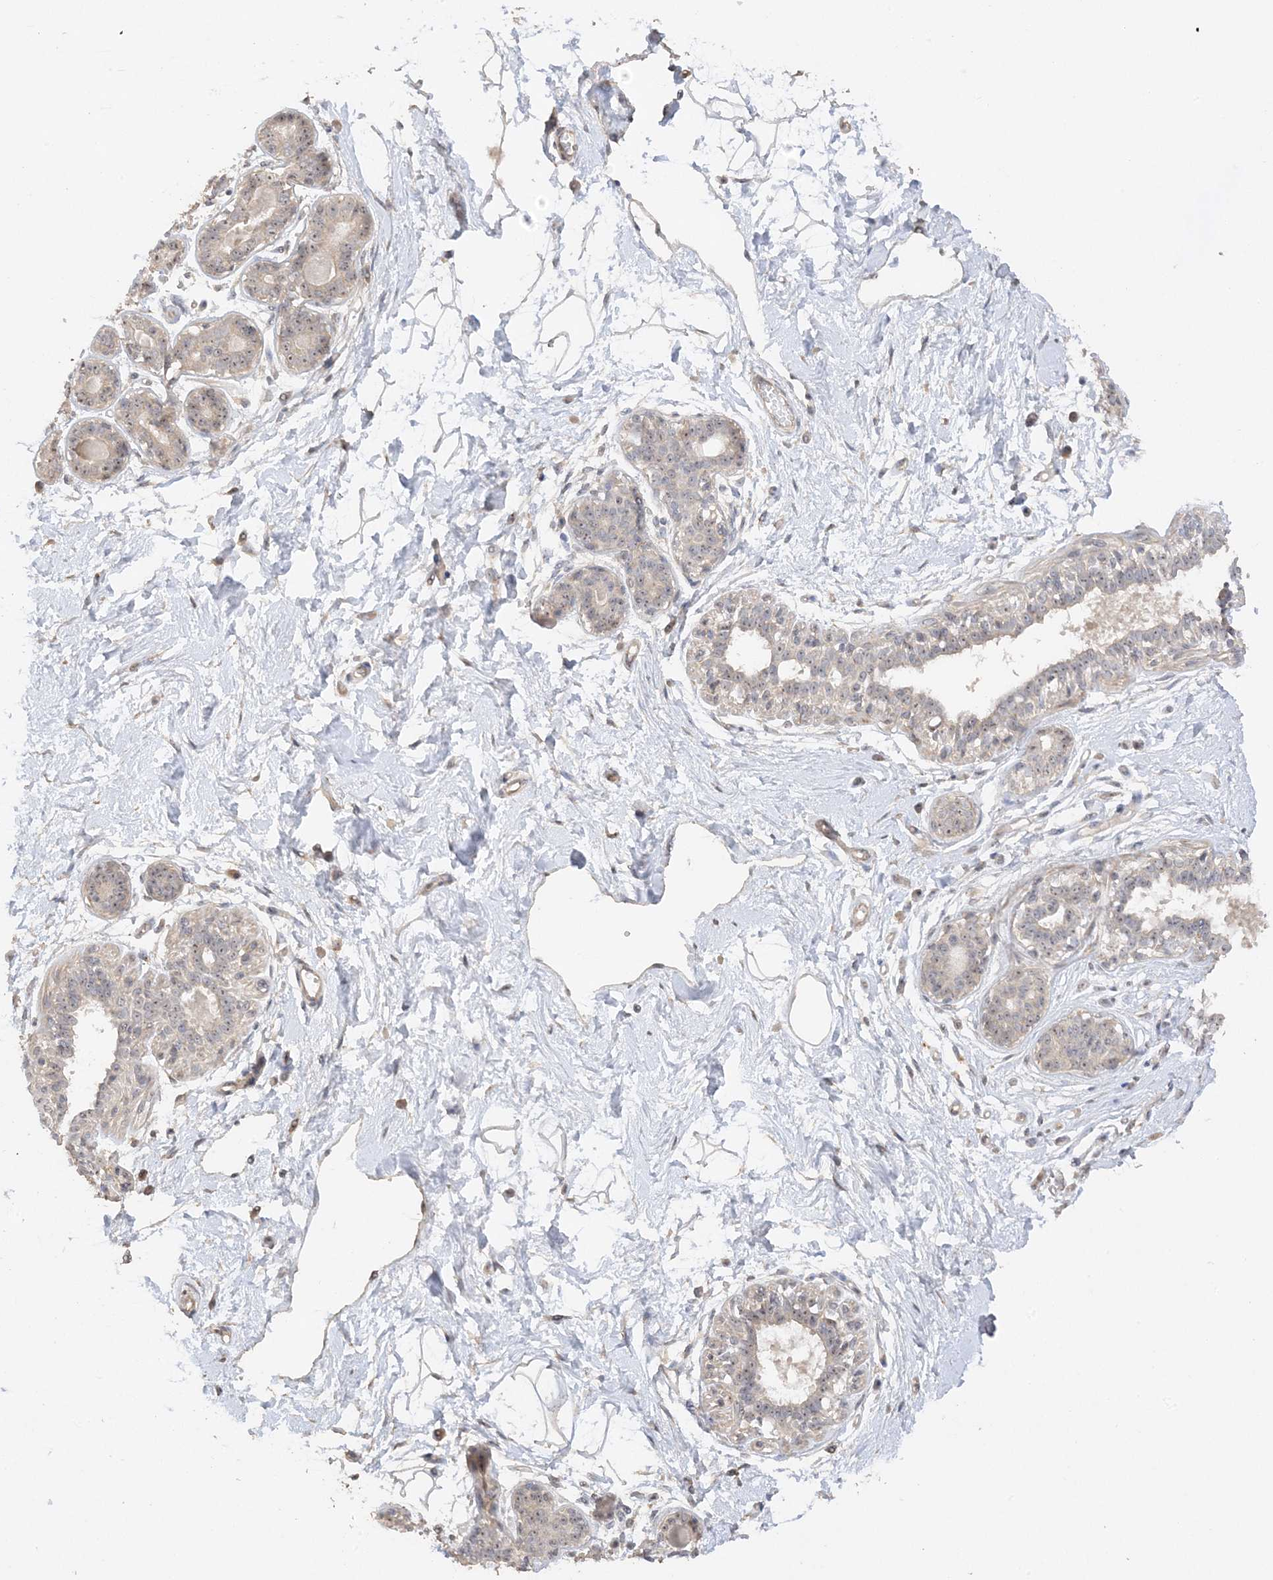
{"staining": {"intensity": "negative", "quantity": "none", "location": "none"}, "tissue": "breast", "cell_type": "Adipocytes", "image_type": "normal", "snomed": [{"axis": "morphology", "description": "Normal tissue, NOS"}, {"axis": "topography", "description": "Breast"}], "caption": "IHC photomicrograph of unremarkable breast: breast stained with DAB shows no significant protein expression in adipocytes. (Stains: DAB (3,3'-diaminobenzidine) immunohistochemistry (IHC) with hematoxylin counter stain, Microscopy: brightfield microscopy at high magnification).", "gene": "DDX18", "patient": {"sex": "female", "age": 45}}